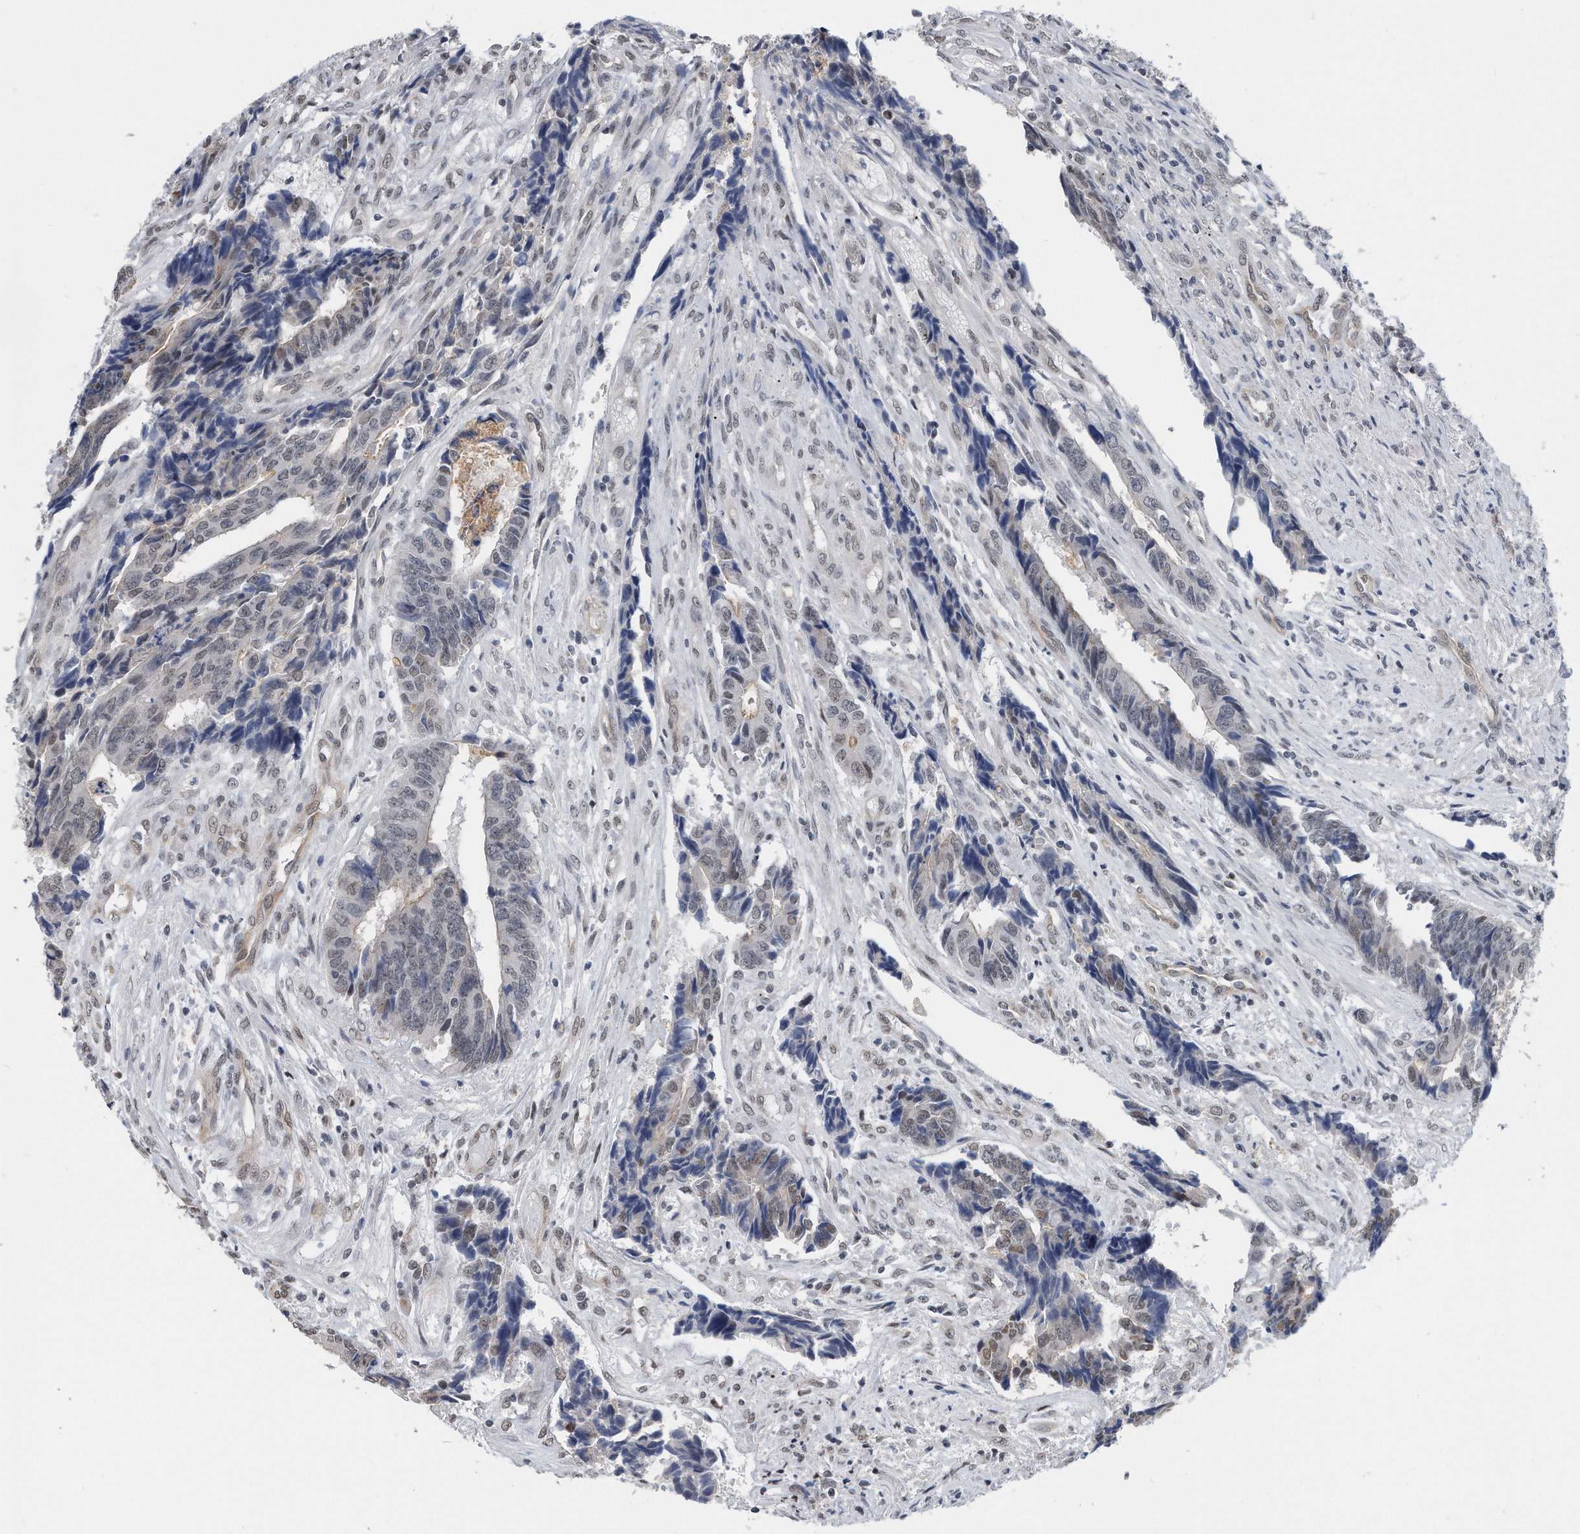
{"staining": {"intensity": "moderate", "quantity": "25%-75%", "location": "nuclear"}, "tissue": "colorectal cancer", "cell_type": "Tumor cells", "image_type": "cancer", "snomed": [{"axis": "morphology", "description": "Adenocarcinoma, NOS"}, {"axis": "topography", "description": "Rectum"}], "caption": "Adenocarcinoma (colorectal) stained with a protein marker displays moderate staining in tumor cells.", "gene": "TP53INP1", "patient": {"sex": "male", "age": 84}}